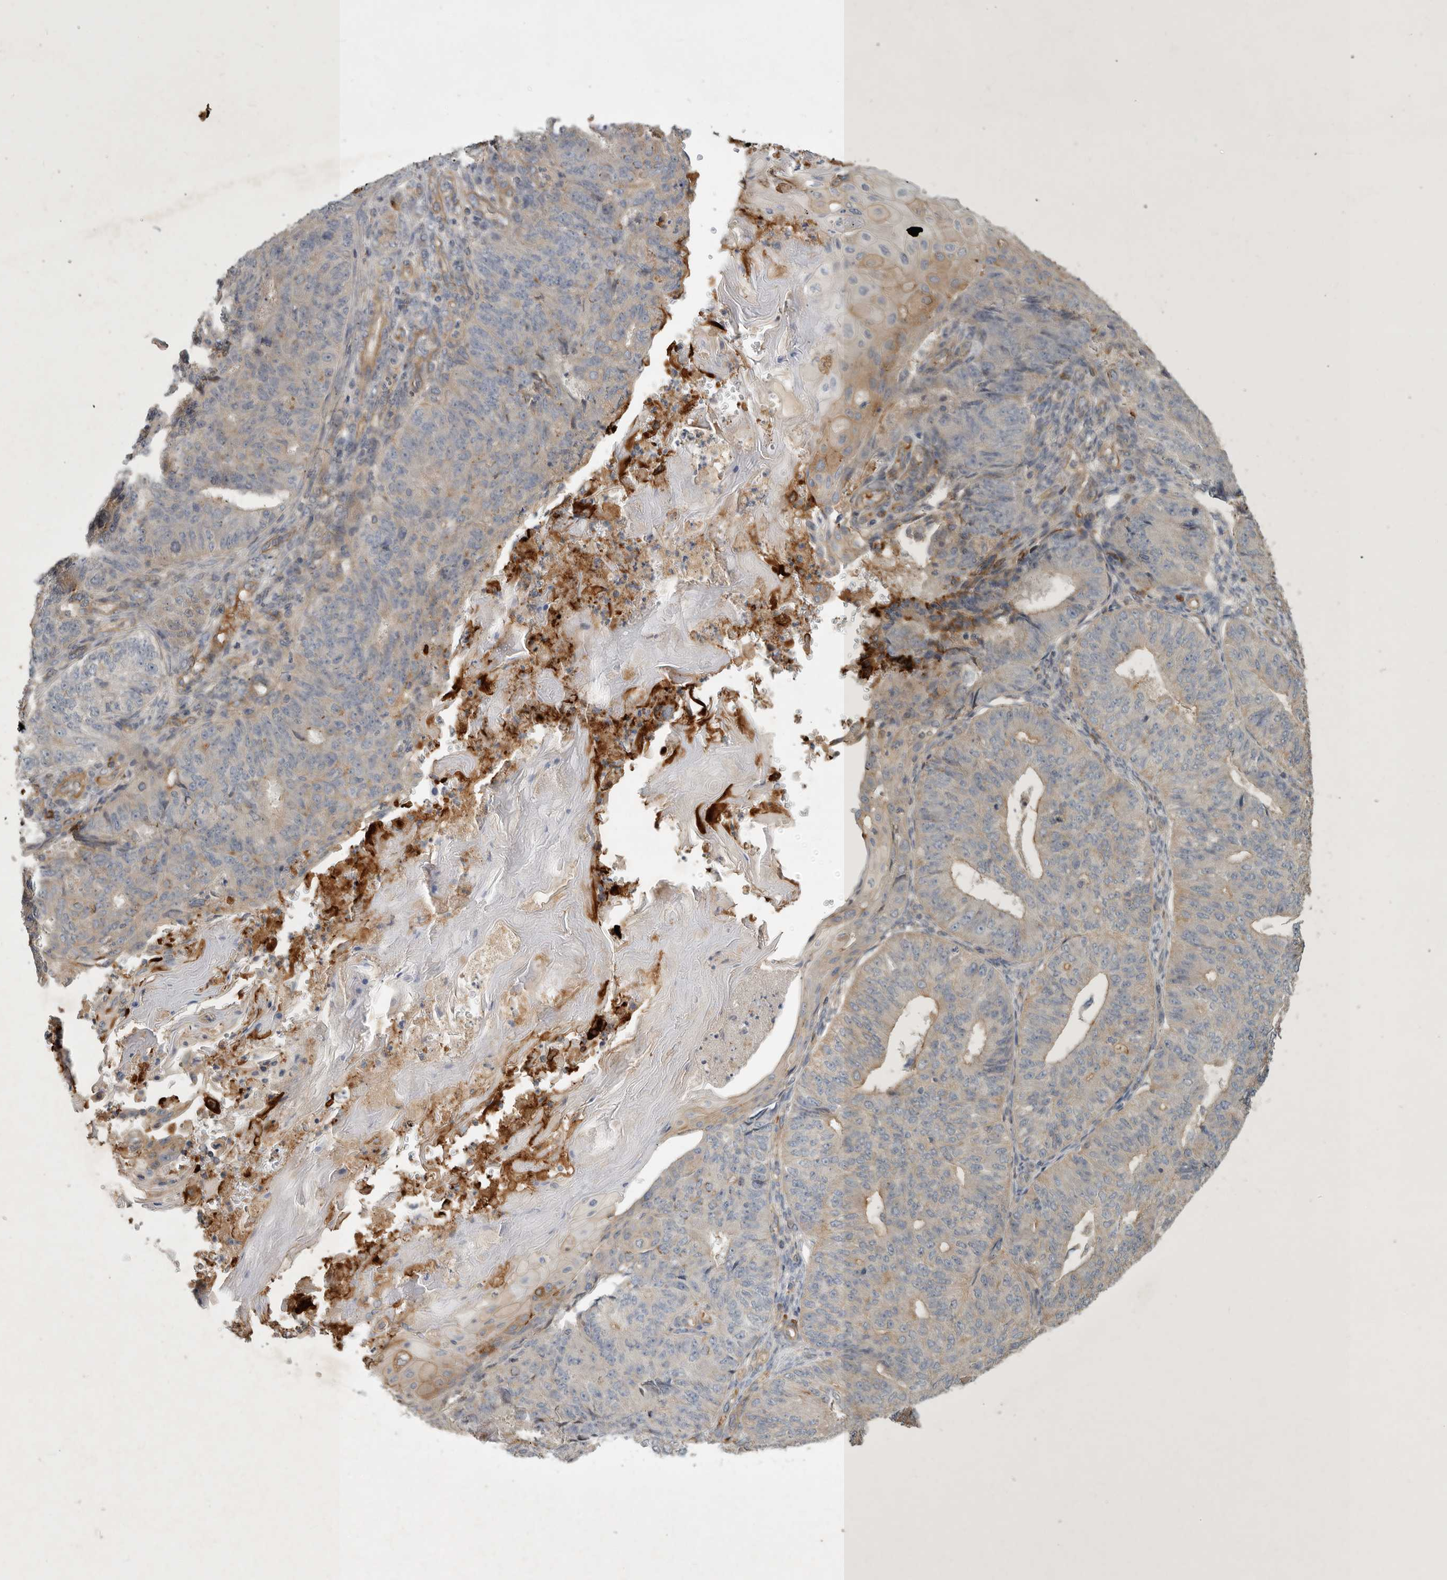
{"staining": {"intensity": "moderate", "quantity": "<25%", "location": "cytoplasmic/membranous"}, "tissue": "endometrial cancer", "cell_type": "Tumor cells", "image_type": "cancer", "snomed": [{"axis": "morphology", "description": "Adenocarcinoma, NOS"}, {"axis": "topography", "description": "Endometrium"}], "caption": "Protein staining displays moderate cytoplasmic/membranous staining in approximately <25% of tumor cells in adenocarcinoma (endometrial). (DAB (3,3'-diaminobenzidine) = brown stain, brightfield microscopy at high magnification).", "gene": "MLPH", "patient": {"sex": "female", "age": 32}}